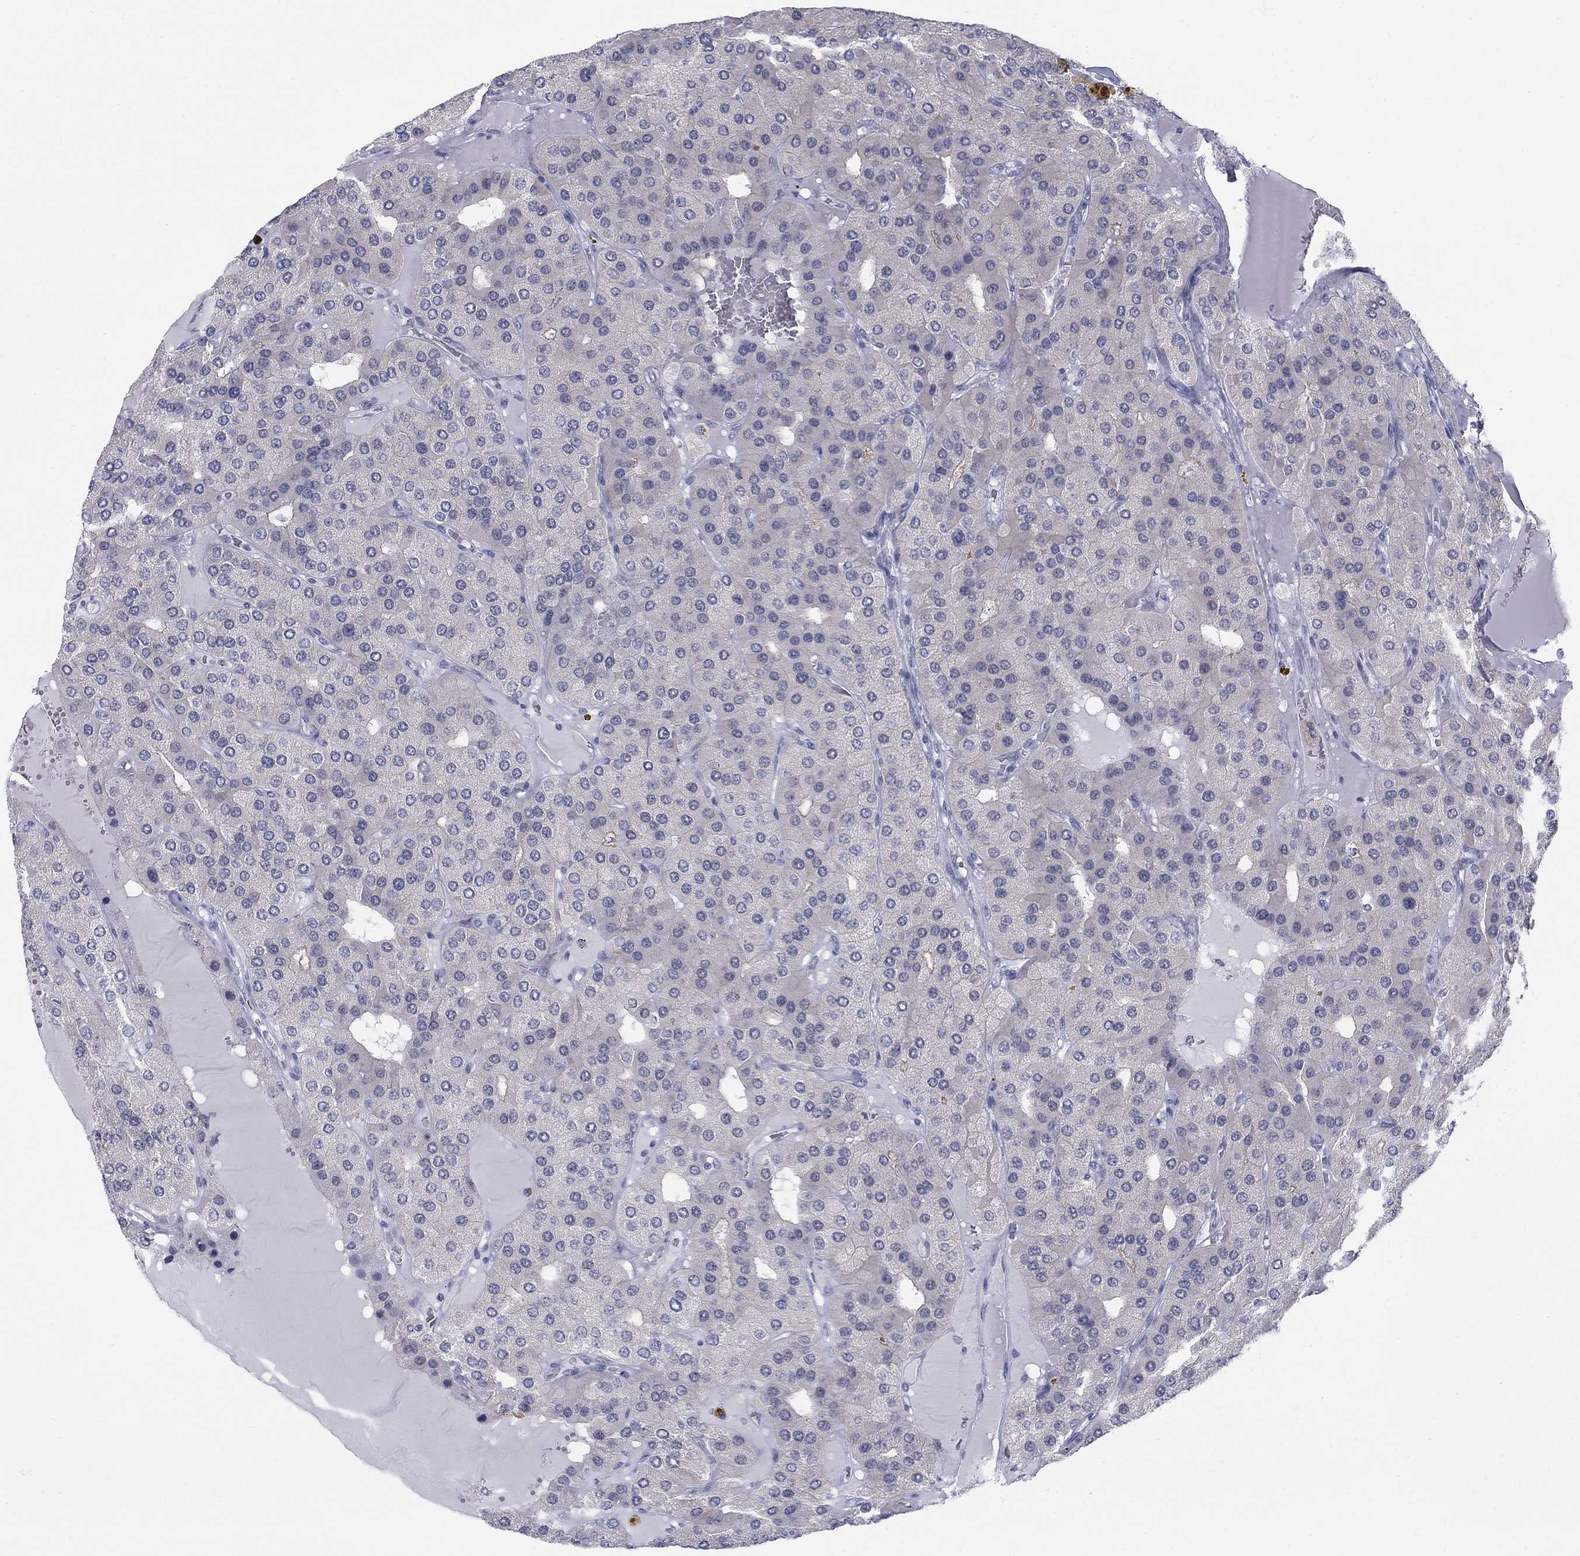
{"staining": {"intensity": "negative", "quantity": "none", "location": "none"}, "tissue": "parathyroid gland", "cell_type": "Glandular cells", "image_type": "normal", "snomed": [{"axis": "morphology", "description": "Normal tissue, NOS"}, {"axis": "morphology", "description": "Adenoma, NOS"}, {"axis": "topography", "description": "Parathyroid gland"}], "caption": "DAB immunohistochemical staining of normal parathyroid gland shows no significant expression in glandular cells. (DAB IHC, high magnification).", "gene": "DMTN", "patient": {"sex": "female", "age": 86}}